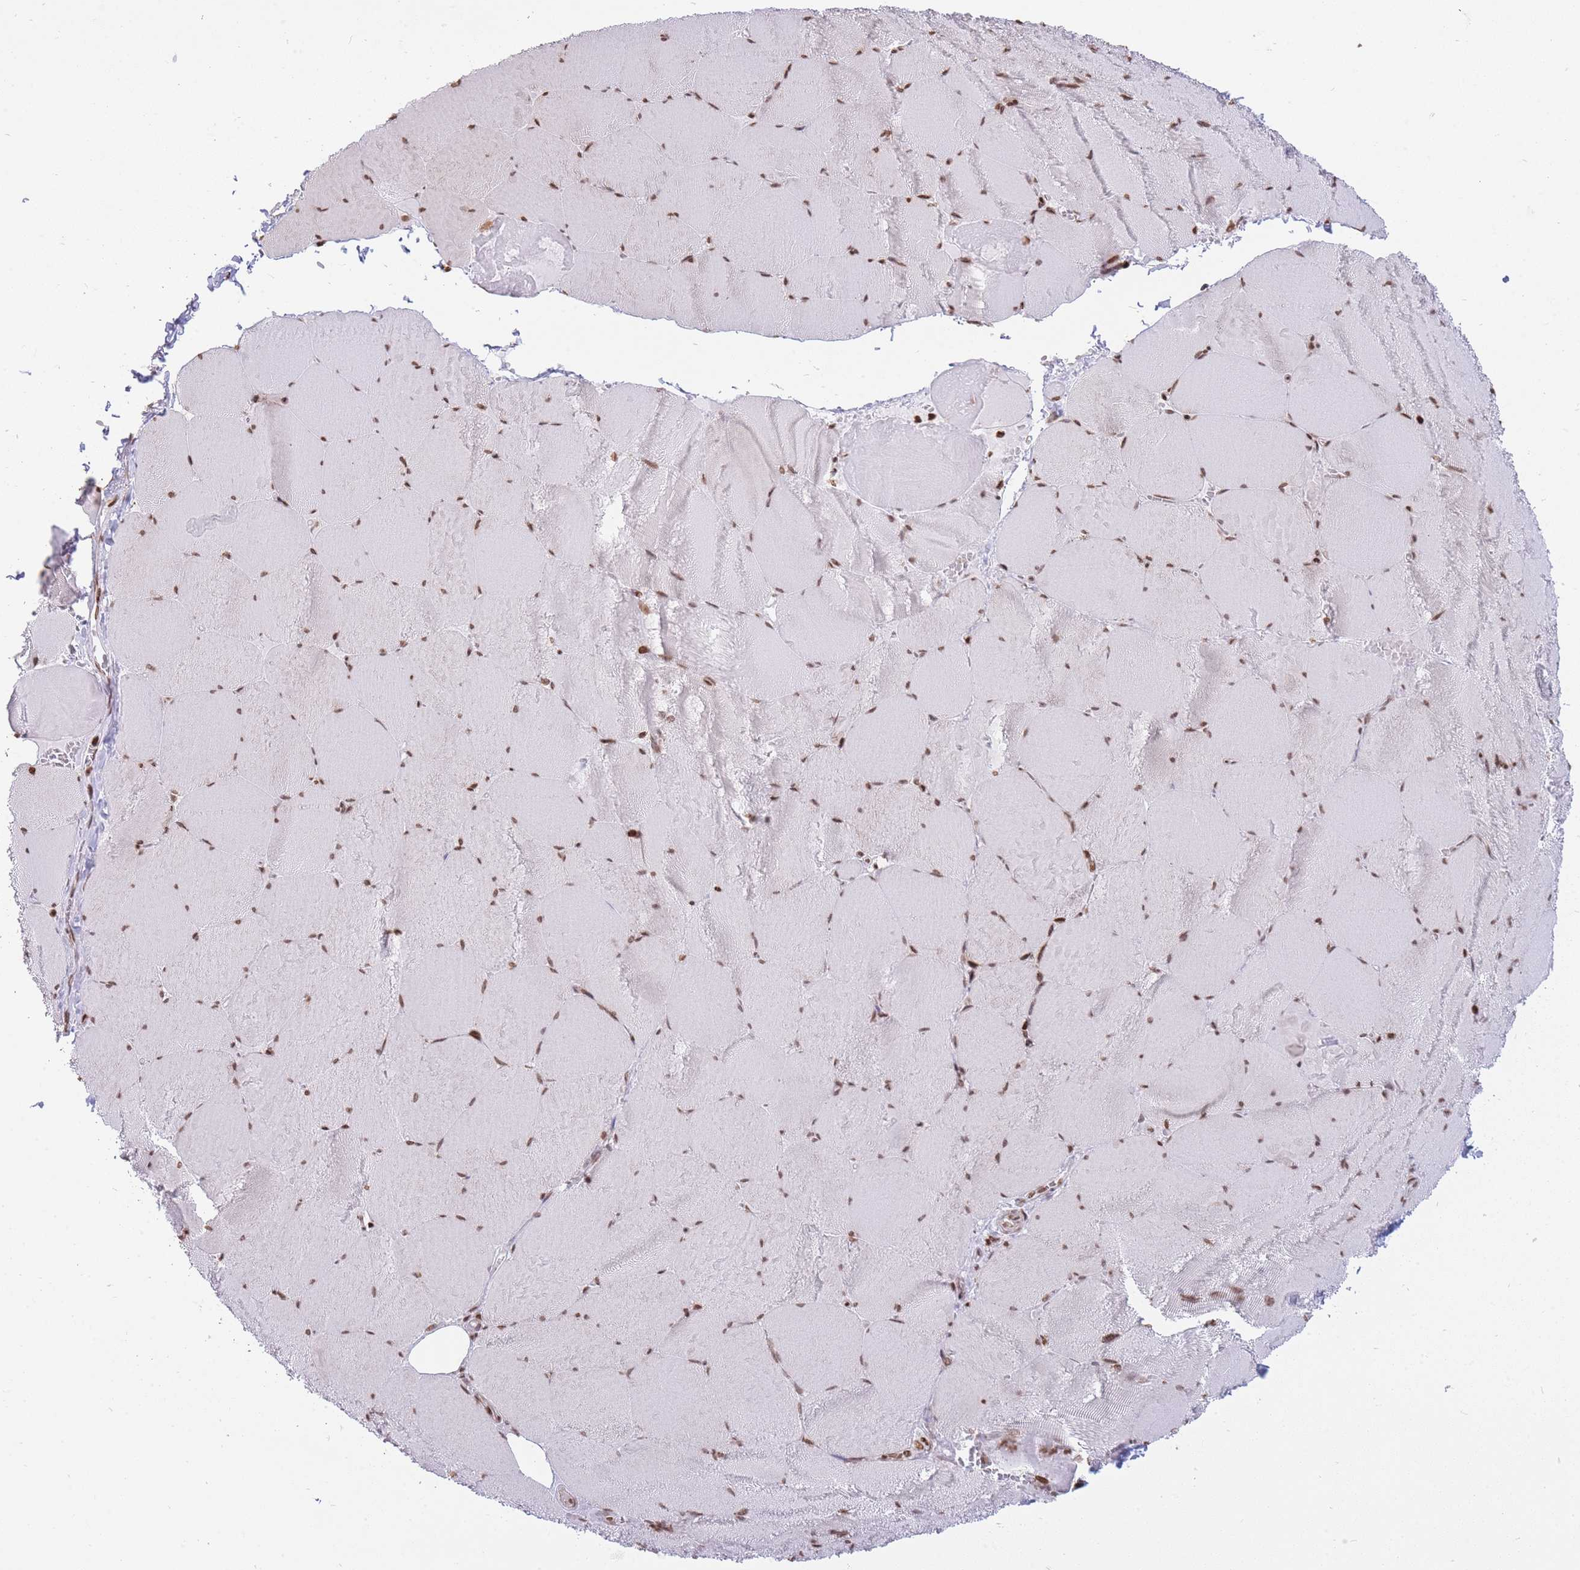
{"staining": {"intensity": "moderate", "quantity": ">75%", "location": "nuclear"}, "tissue": "skeletal muscle", "cell_type": "Myocytes", "image_type": "normal", "snomed": [{"axis": "morphology", "description": "Normal tissue, NOS"}, {"axis": "topography", "description": "Skeletal muscle"}, {"axis": "topography", "description": "Head-Neck"}], "caption": "High-power microscopy captured an immunohistochemistry (IHC) micrograph of normal skeletal muscle, revealing moderate nuclear staining in about >75% of myocytes.", "gene": "SHISAL1", "patient": {"sex": "male", "age": 66}}